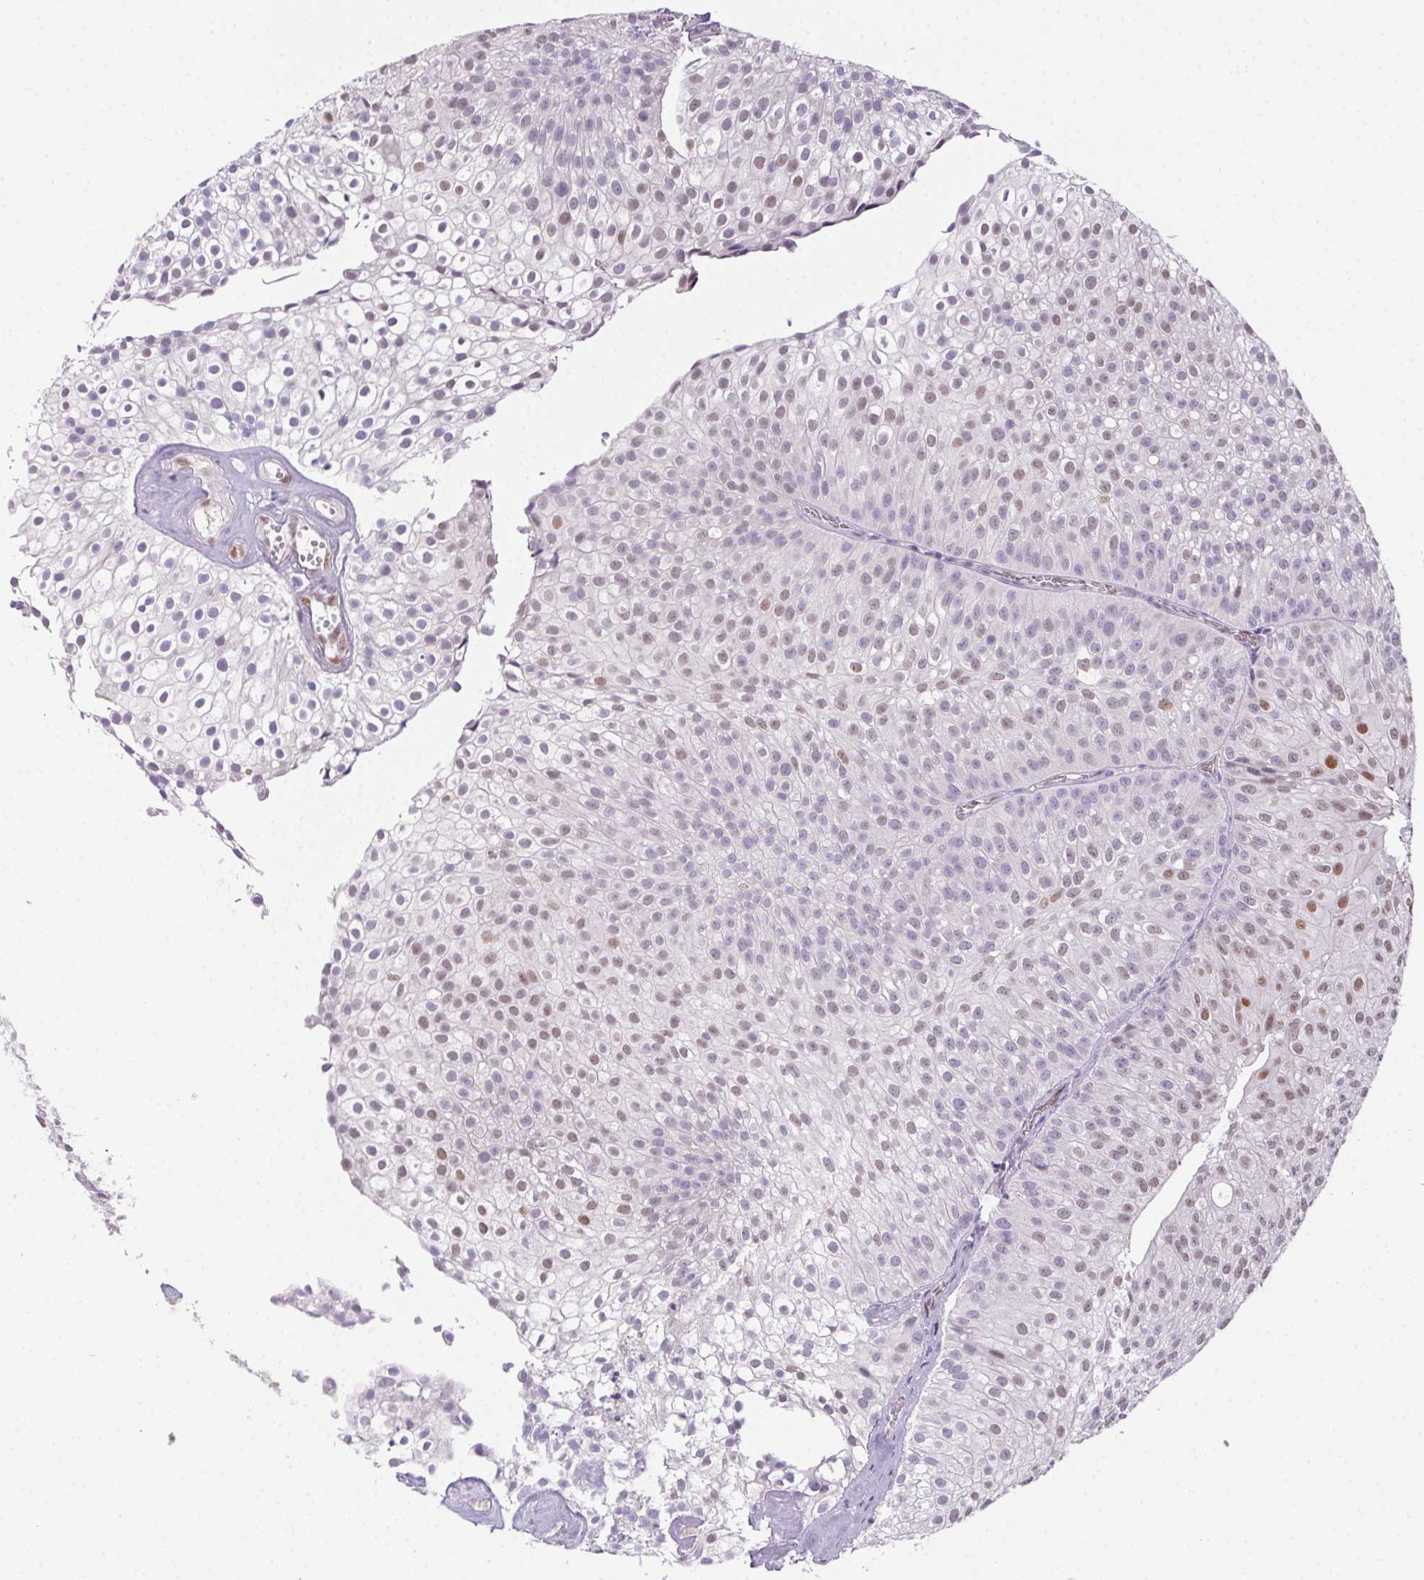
{"staining": {"intensity": "moderate", "quantity": "<25%", "location": "nuclear"}, "tissue": "urothelial cancer", "cell_type": "Tumor cells", "image_type": "cancer", "snomed": [{"axis": "morphology", "description": "Urothelial carcinoma, Low grade"}, {"axis": "topography", "description": "Urinary bladder"}], "caption": "This is a micrograph of IHC staining of urothelial carcinoma (low-grade), which shows moderate staining in the nuclear of tumor cells.", "gene": "SP9", "patient": {"sex": "male", "age": 70}}